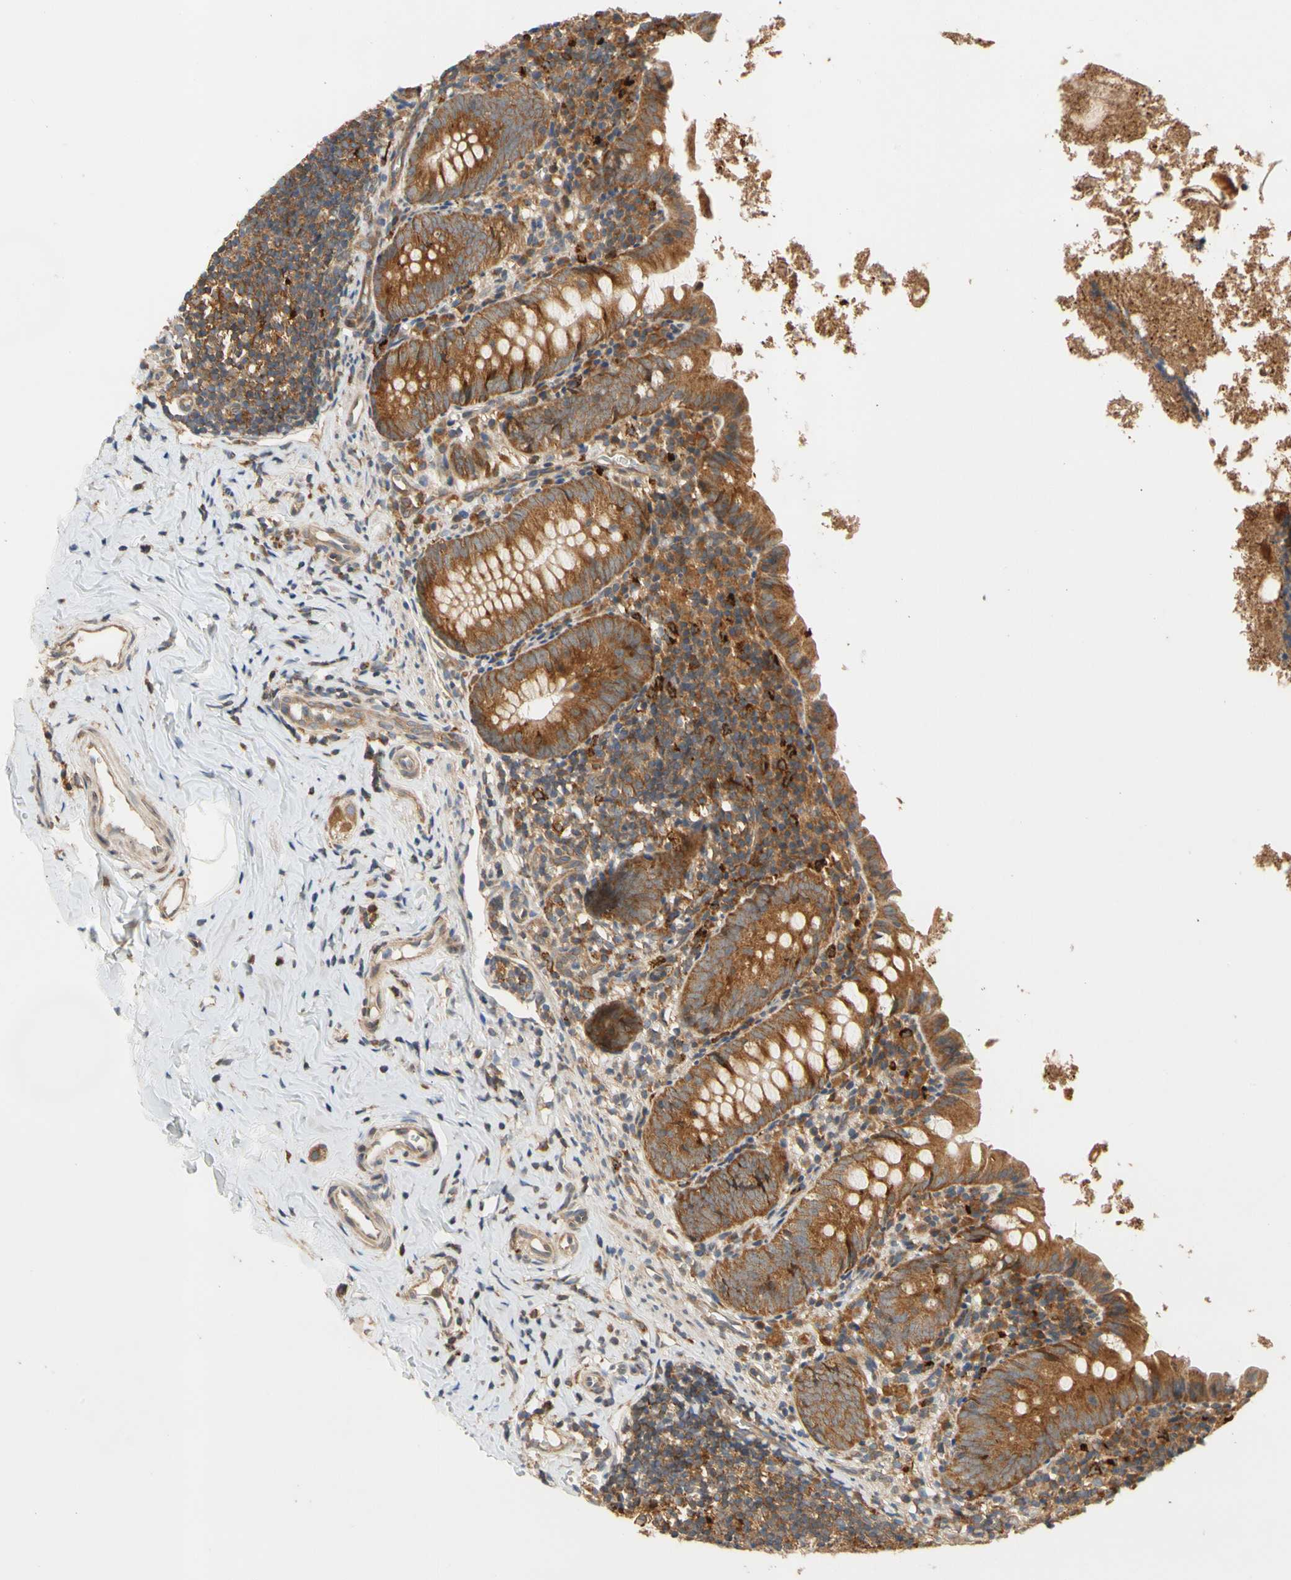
{"staining": {"intensity": "strong", "quantity": ">75%", "location": "cytoplasmic/membranous"}, "tissue": "appendix", "cell_type": "Glandular cells", "image_type": "normal", "snomed": [{"axis": "morphology", "description": "Normal tissue, NOS"}, {"axis": "topography", "description": "Appendix"}], "caption": "IHC histopathology image of normal appendix stained for a protein (brown), which shows high levels of strong cytoplasmic/membranous expression in about >75% of glandular cells.", "gene": "ANKHD1", "patient": {"sex": "female", "age": 10}}